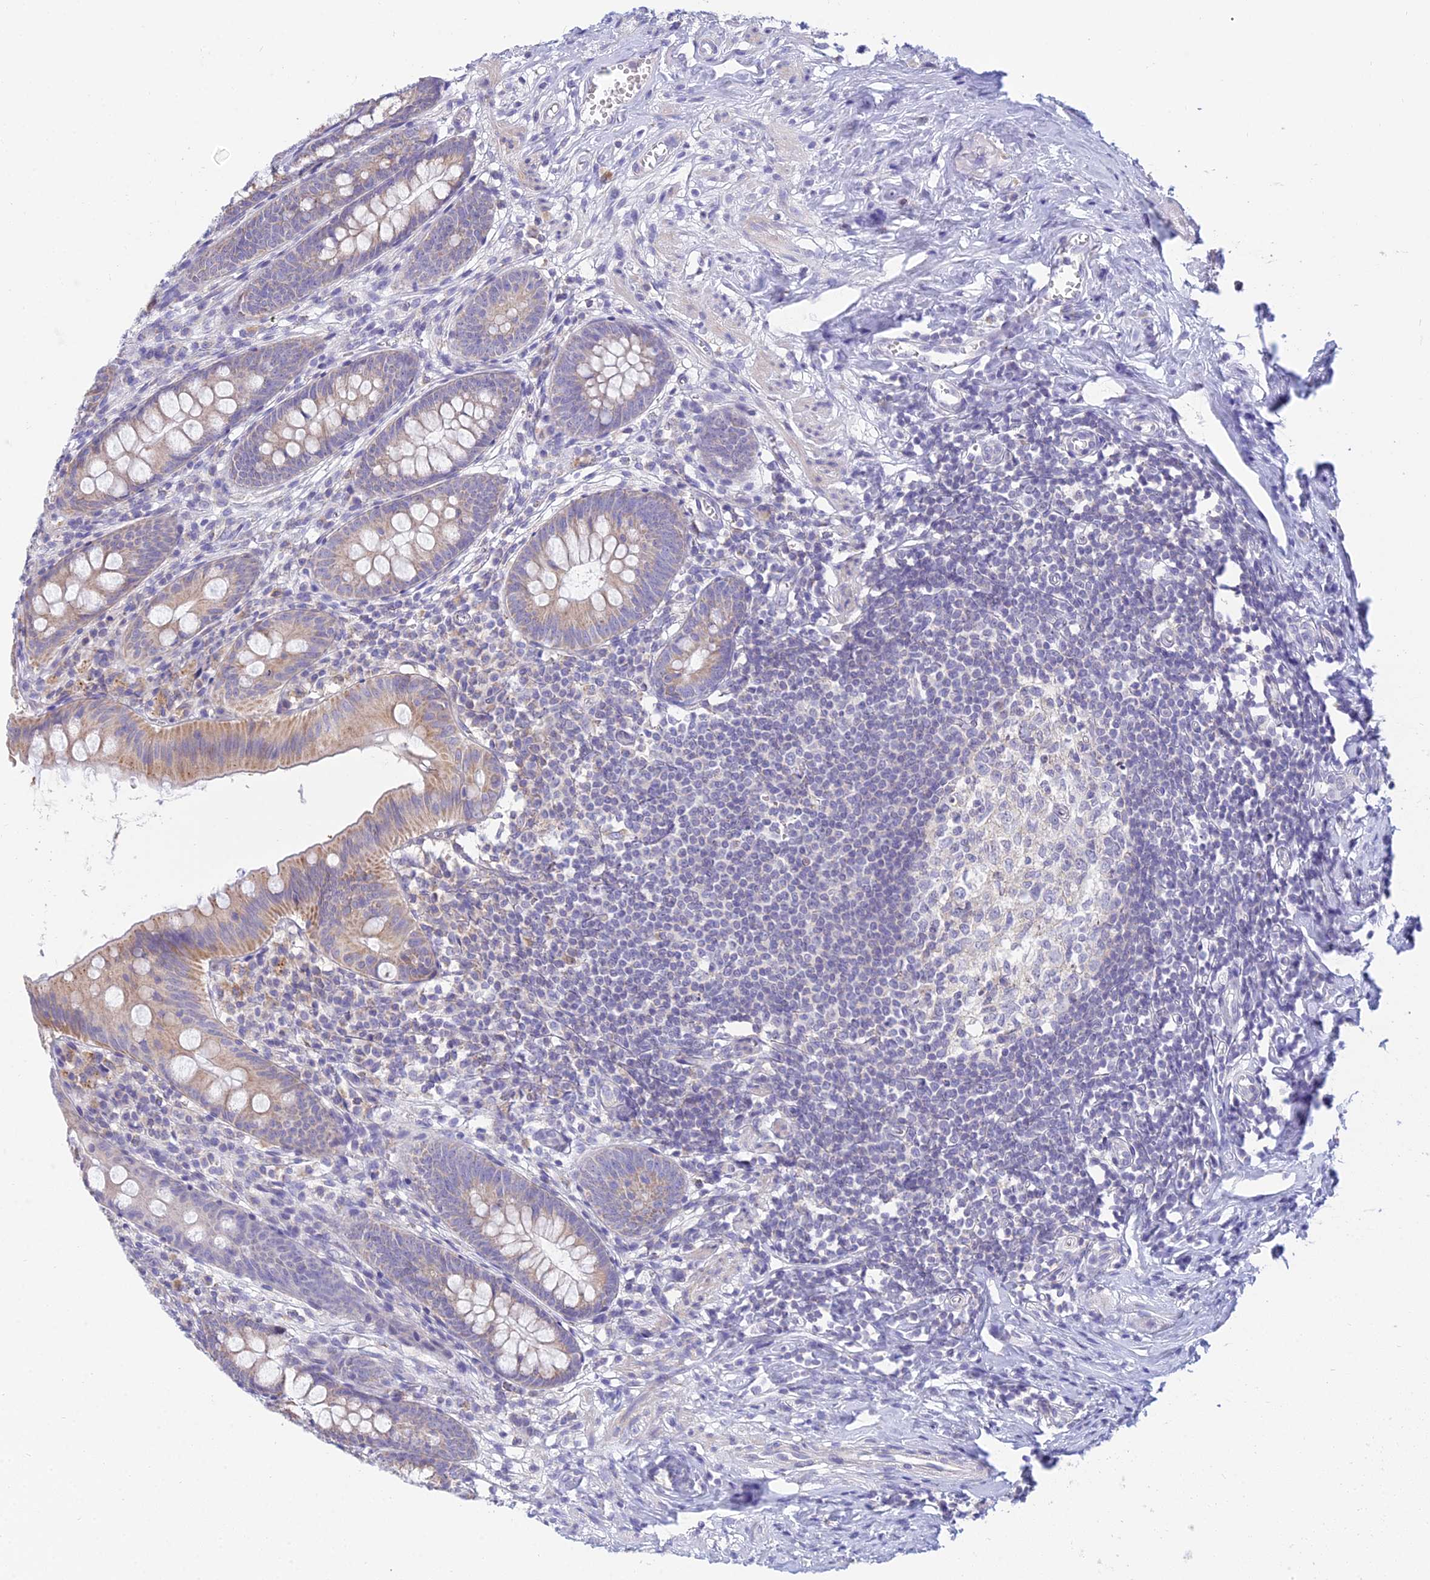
{"staining": {"intensity": "weak", "quantity": "25%-75%", "location": "cytoplasmic/membranous"}, "tissue": "appendix", "cell_type": "Glandular cells", "image_type": "normal", "snomed": [{"axis": "morphology", "description": "Normal tissue, NOS"}, {"axis": "topography", "description": "Appendix"}], "caption": "Appendix stained for a protein (brown) reveals weak cytoplasmic/membranous positive staining in about 25%-75% of glandular cells.", "gene": "CFAP206", "patient": {"sex": "female", "age": 51}}